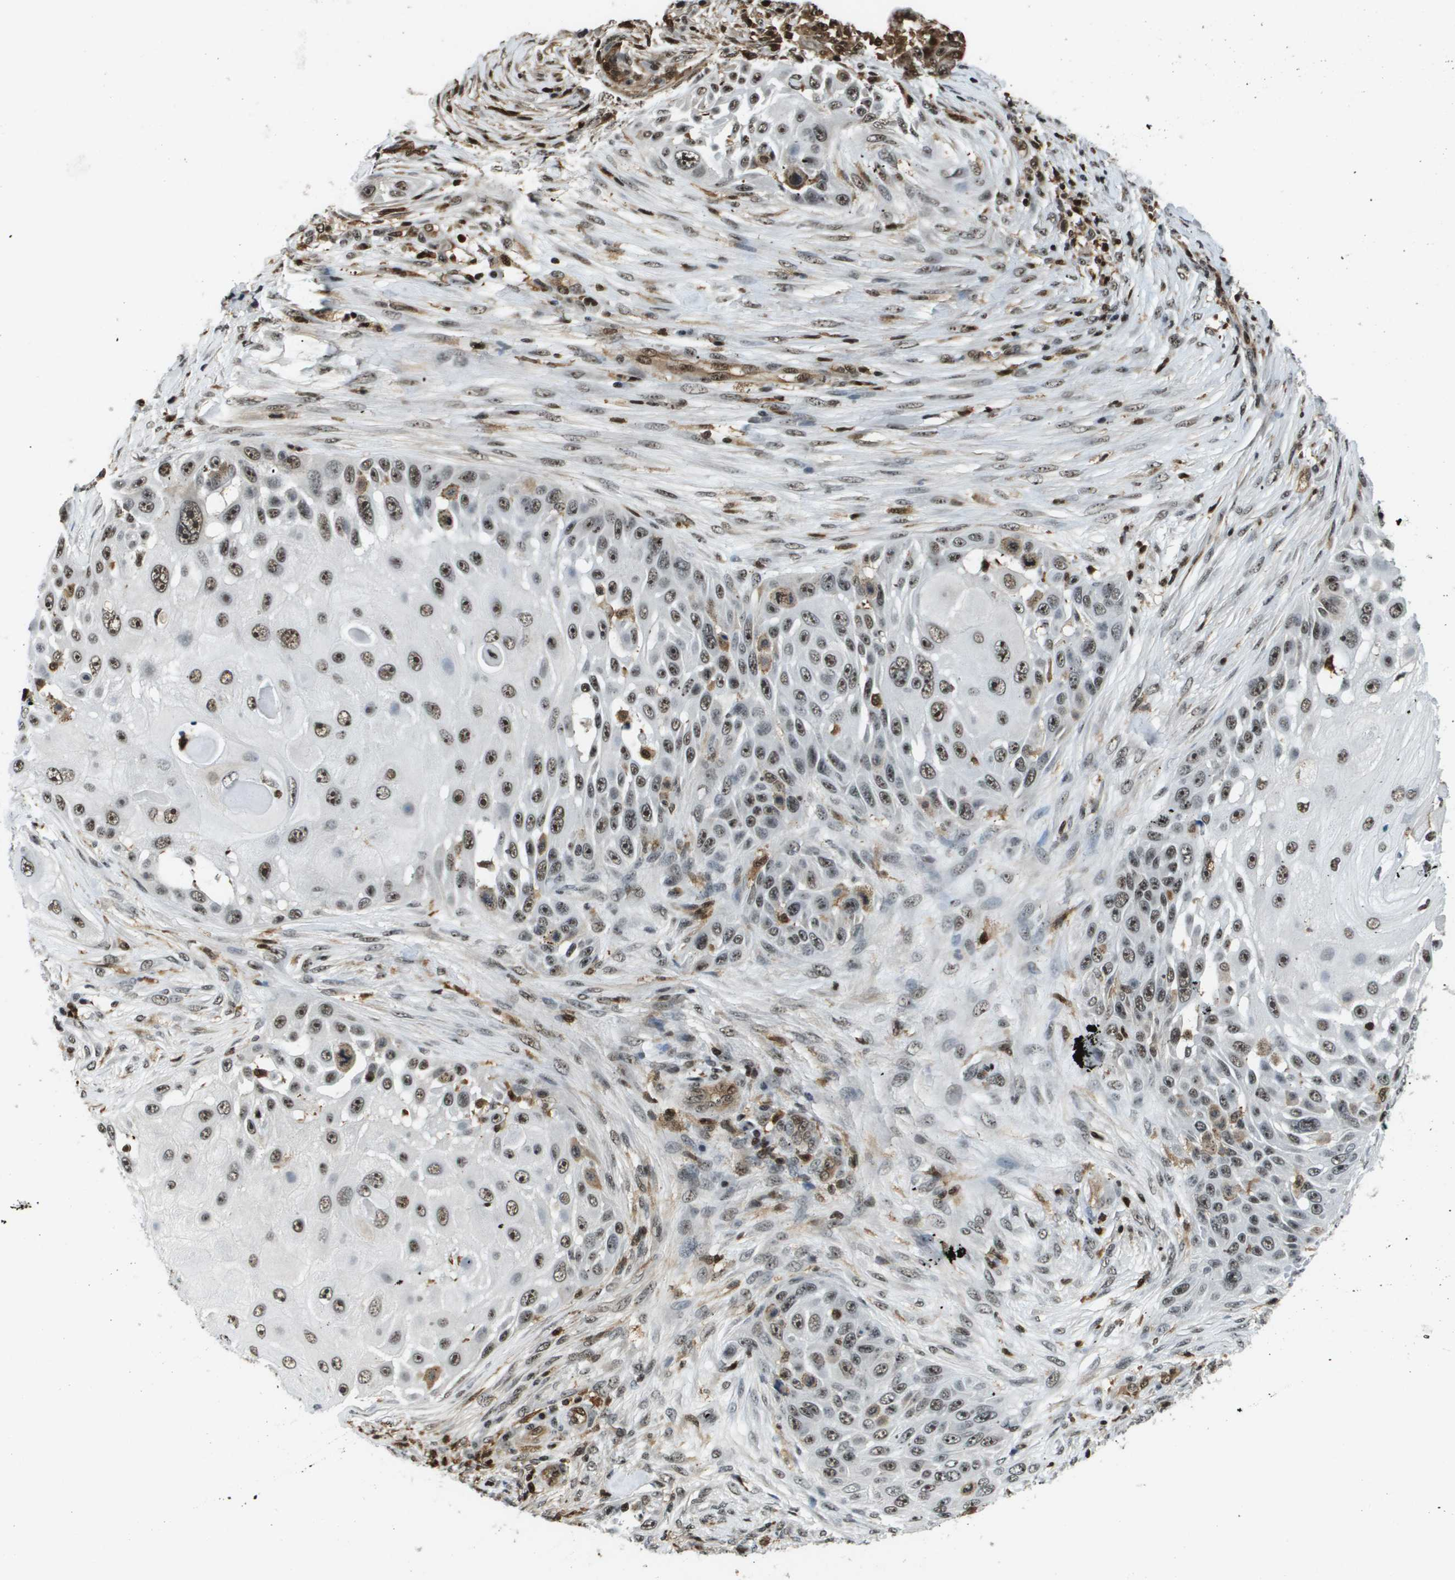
{"staining": {"intensity": "moderate", "quantity": ">75%", "location": "nuclear"}, "tissue": "skin cancer", "cell_type": "Tumor cells", "image_type": "cancer", "snomed": [{"axis": "morphology", "description": "Squamous cell carcinoma, NOS"}, {"axis": "topography", "description": "Skin"}], "caption": "Immunohistochemistry photomicrograph of human skin cancer stained for a protein (brown), which demonstrates medium levels of moderate nuclear expression in about >75% of tumor cells.", "gene": "EP400", "patient": {"sex": "female", "age": 44}}